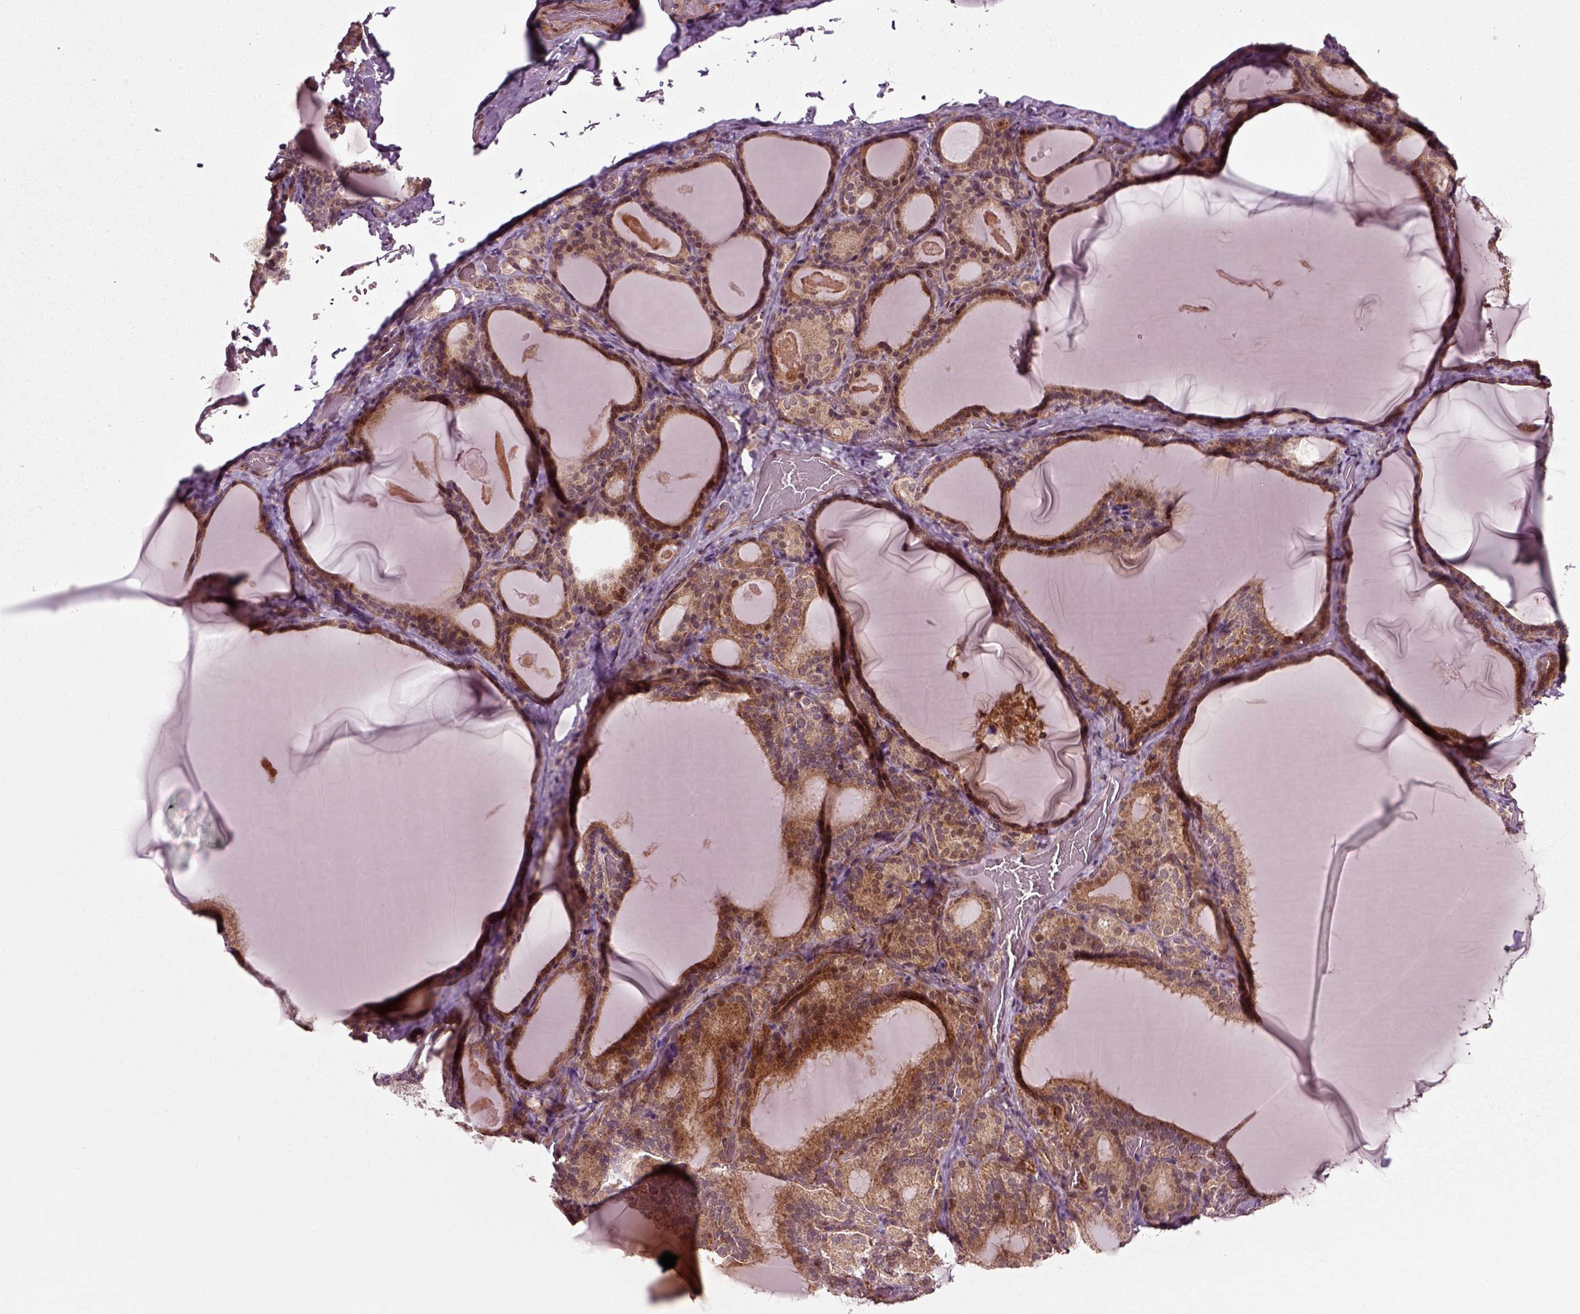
{"staining": {"intensity": "moderate", "quantity": ">75%", "location": "cytoplasmic/membranous"}, "tissue": "thyroid gland", "cell_type": "Glandular cells", "image_type": "normal", "snomed": [{"axis": "morphology", "description": "Normal tissue, NOS"}, {"axis": "morphology", "description": "Hyperplasia, NOS"}, {"axis": "topography", "description": "Thyroid gland"}], "caption": "Protein analysis of normal thyroid gland demonstrates moderate cytoplasmic/membranous positivity in about >75% of glandular cells. The protein of interest is stained brown, and the nuclei are stained in blue (DAB IHC with brightfield microscopy, high magnification).", "gene": "PLCD3", "patient": {"sex": "female", "age": 27}}